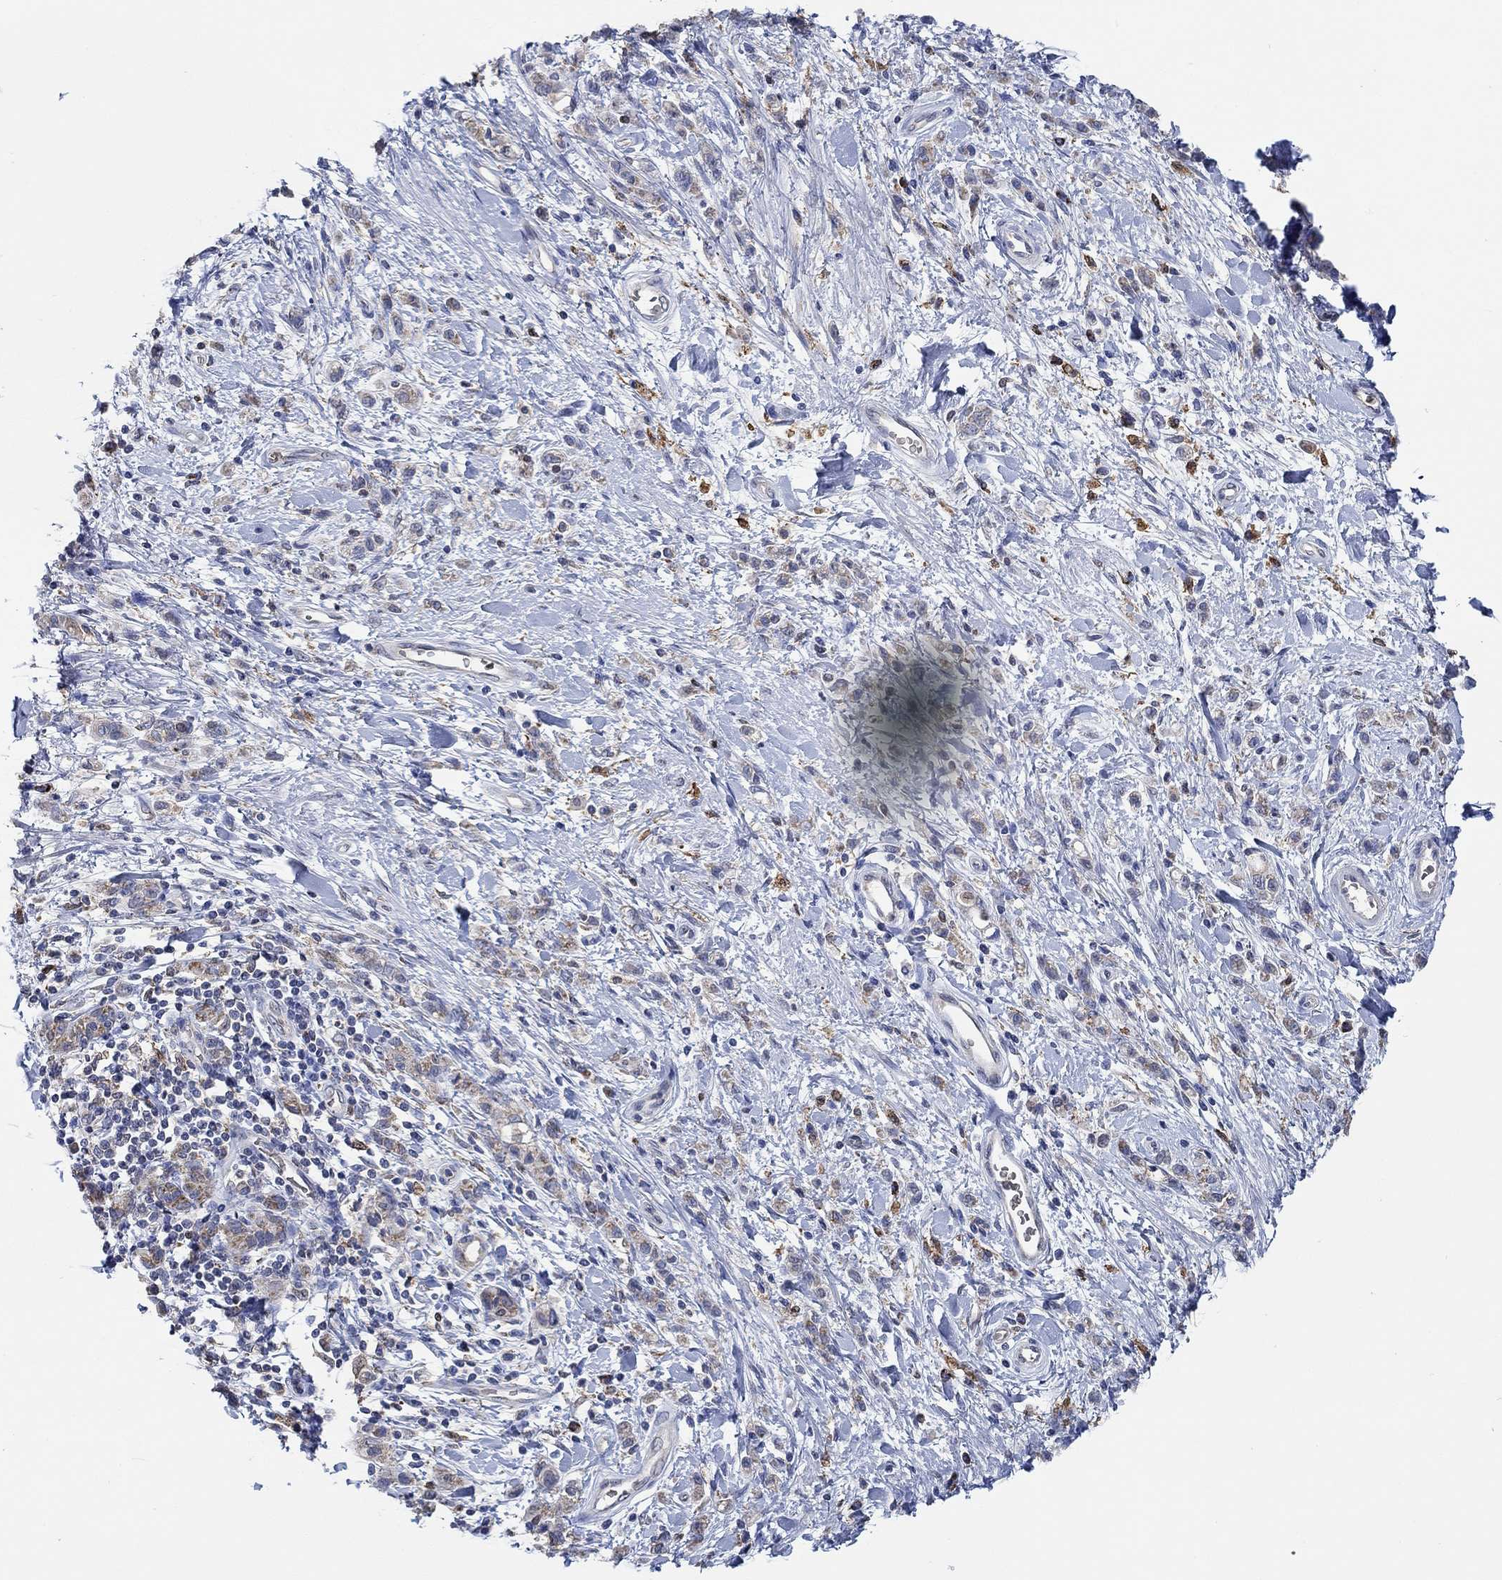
{"staining": {"intensity": "negative", "quantity": "none", "location": "none"}, "tissue": "stomach cancer", "cell_type": "Tumor cells", "image_type": "cancer", "snomed": [{"axis": "morphology", "description": "Adenocarcinoma, NOS"}, {"axis": "topography", "description": "Stomach"}], "caption": "Immunohistochemistry photomicrograph of neoplastic tissue: human adenocarcinoma (stomach) stained with DAB shows no significant protein staining in tumor cells.", "gene": "MPP1", "patient": {"sex": "male", "age": 77}}